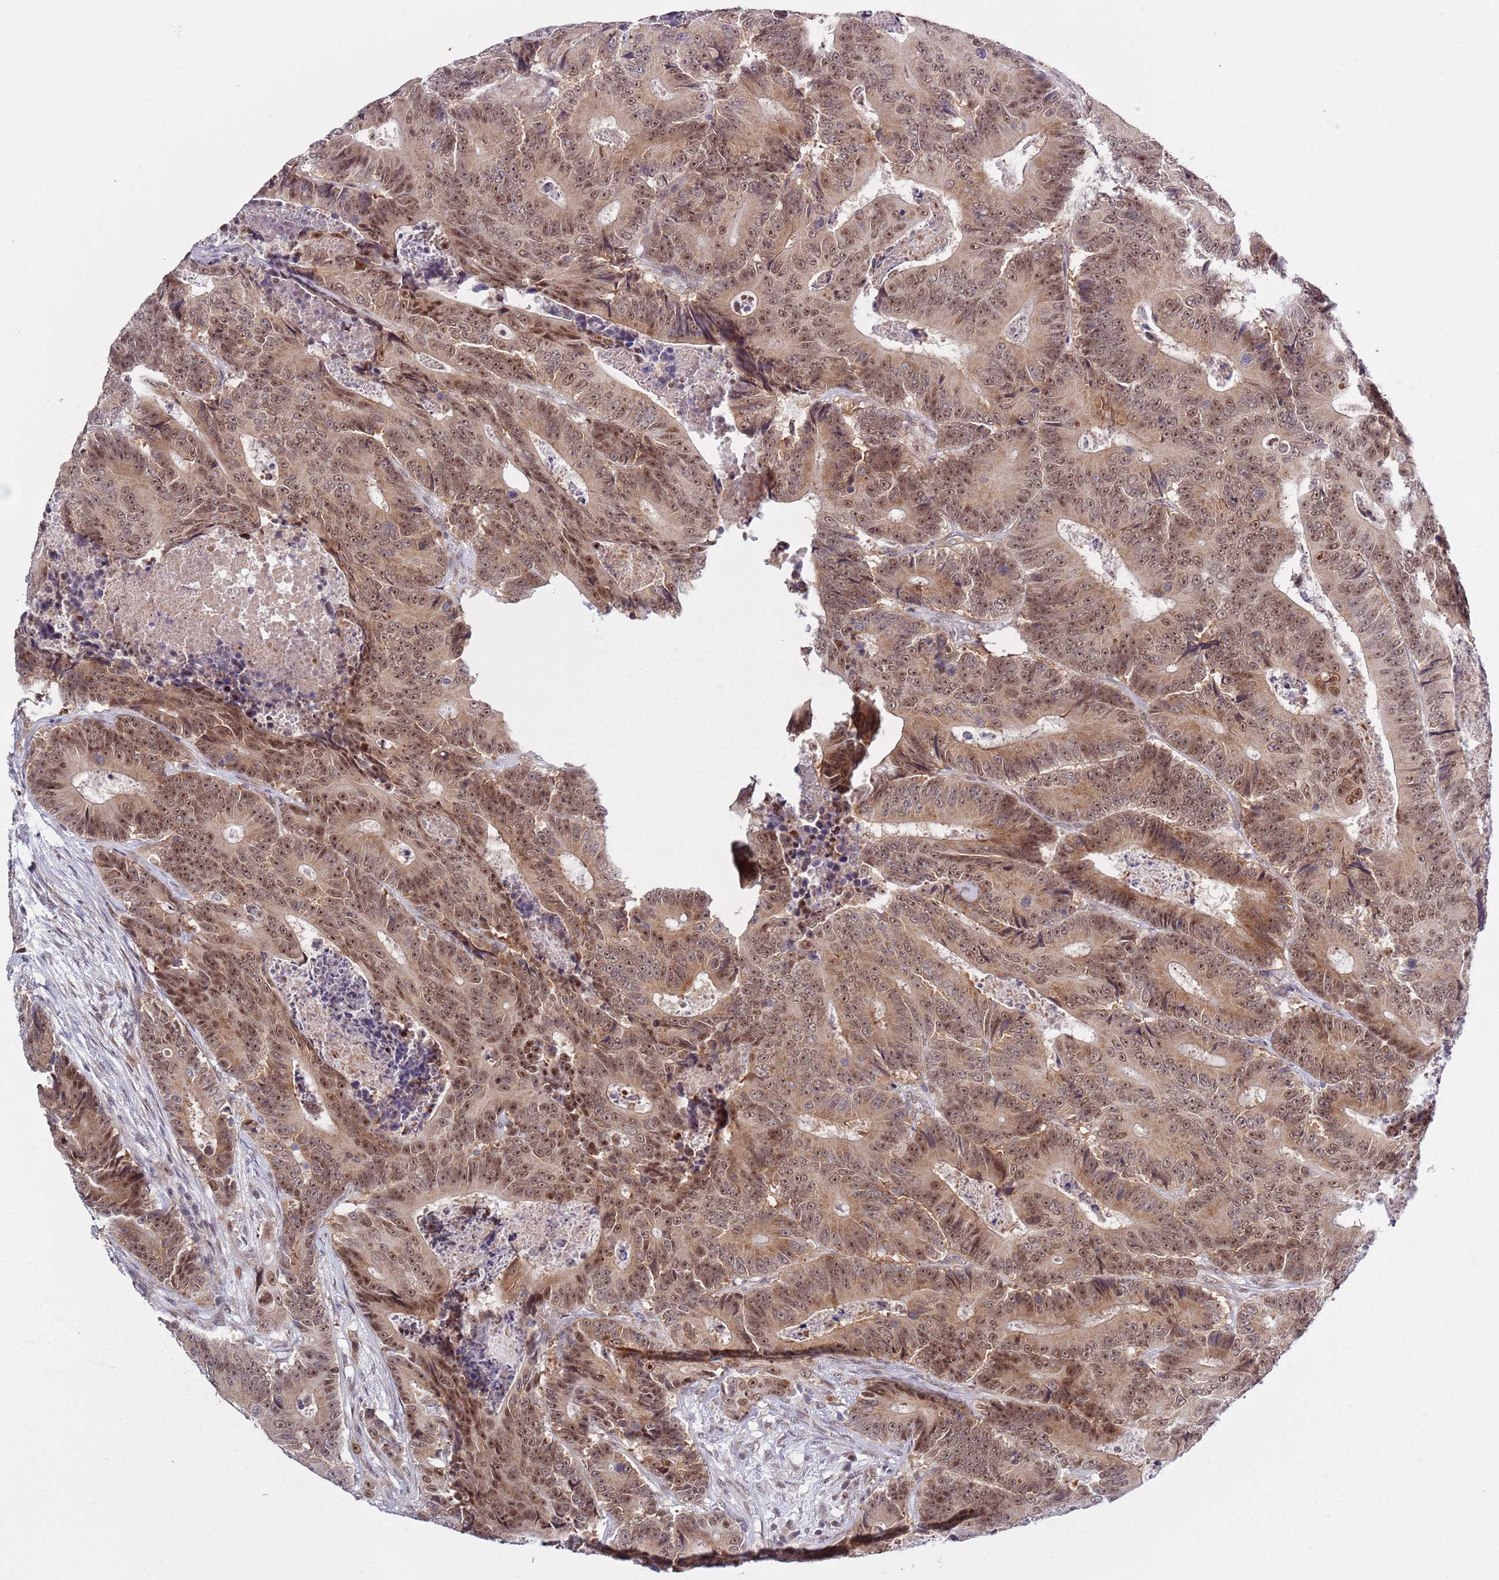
{"staining": {"intensity": "moderate", "quantity": ">75%", "location": "cytoplasmic/membranous,nuclear"}, "tissue": "colorectal cancer", "cell_type": "Tumor cells", "image_type": "cancer", "snomed": [{"axis": "morphology", "description": "Adenocarcinoma, NOS"}, {"axis": "topography", "description": "Colon"}], "caption": "An image of colorectal cancer stained for a protein demonstrates moderate cytoplasmic/membranous and nuclear brown staining in tumor cells.", "gene": "SLC25A32", "patient": {"sex": "male", "age": 83}}